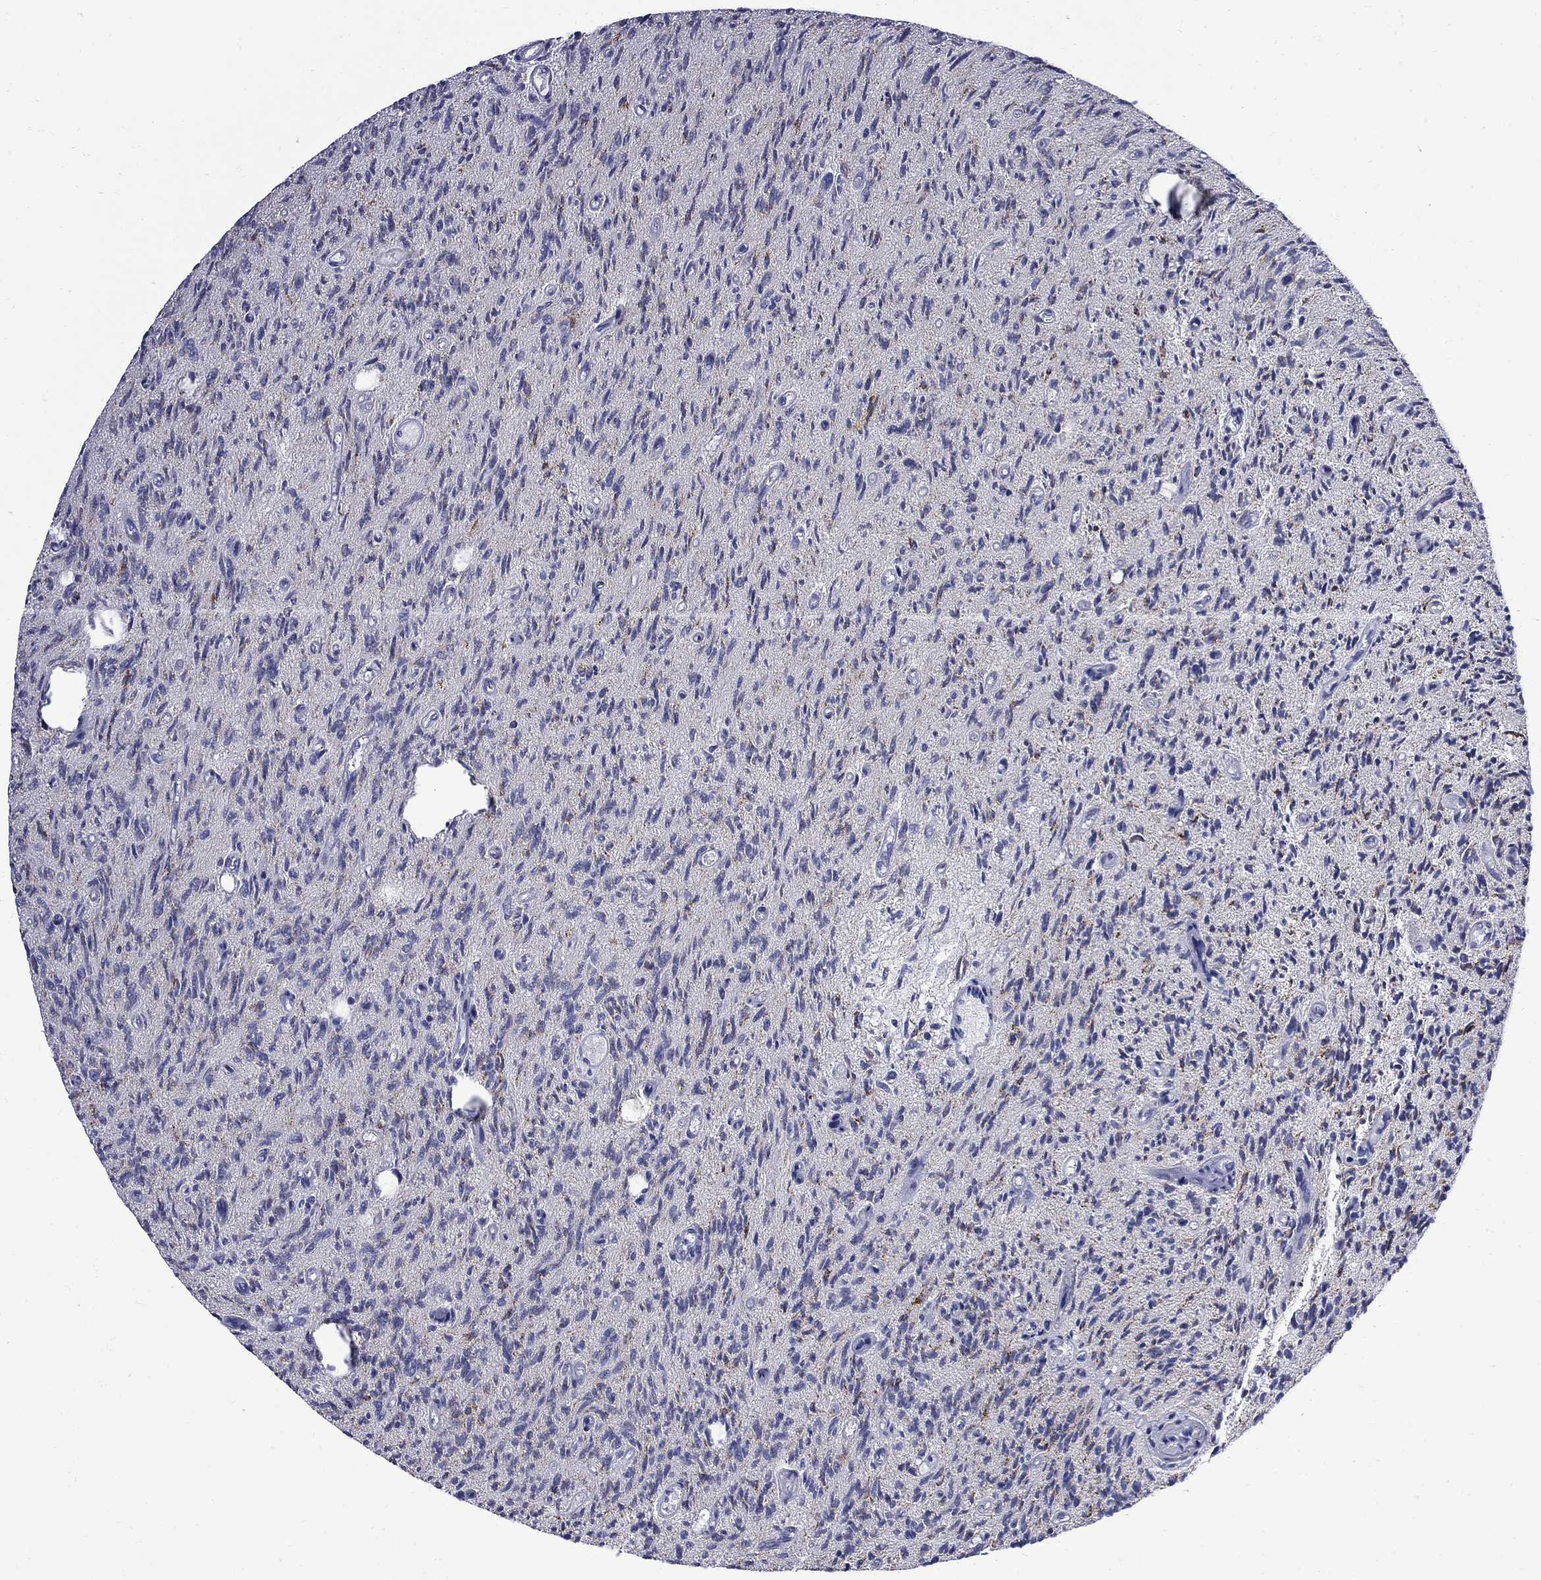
{"staining": {"intensity": "negative", "quantity": "none", "location": "none"}, "tissue": "glioma", "cell_type": "Tumor cells", "image_type": "cancer", "snomed": [{"axis": "morphology", "description": "Glioma, malignant, High grade"}, {"axis": "topography", "description": "Brain"}], "caption": "Tumor cells show no significant protein staining in glioma. (Brightfield microscopy of DAB immunohistochemistry (IHC) at high magnification).", "gene": "MGARP", "patient": {"sex": "male", "age": 64}}